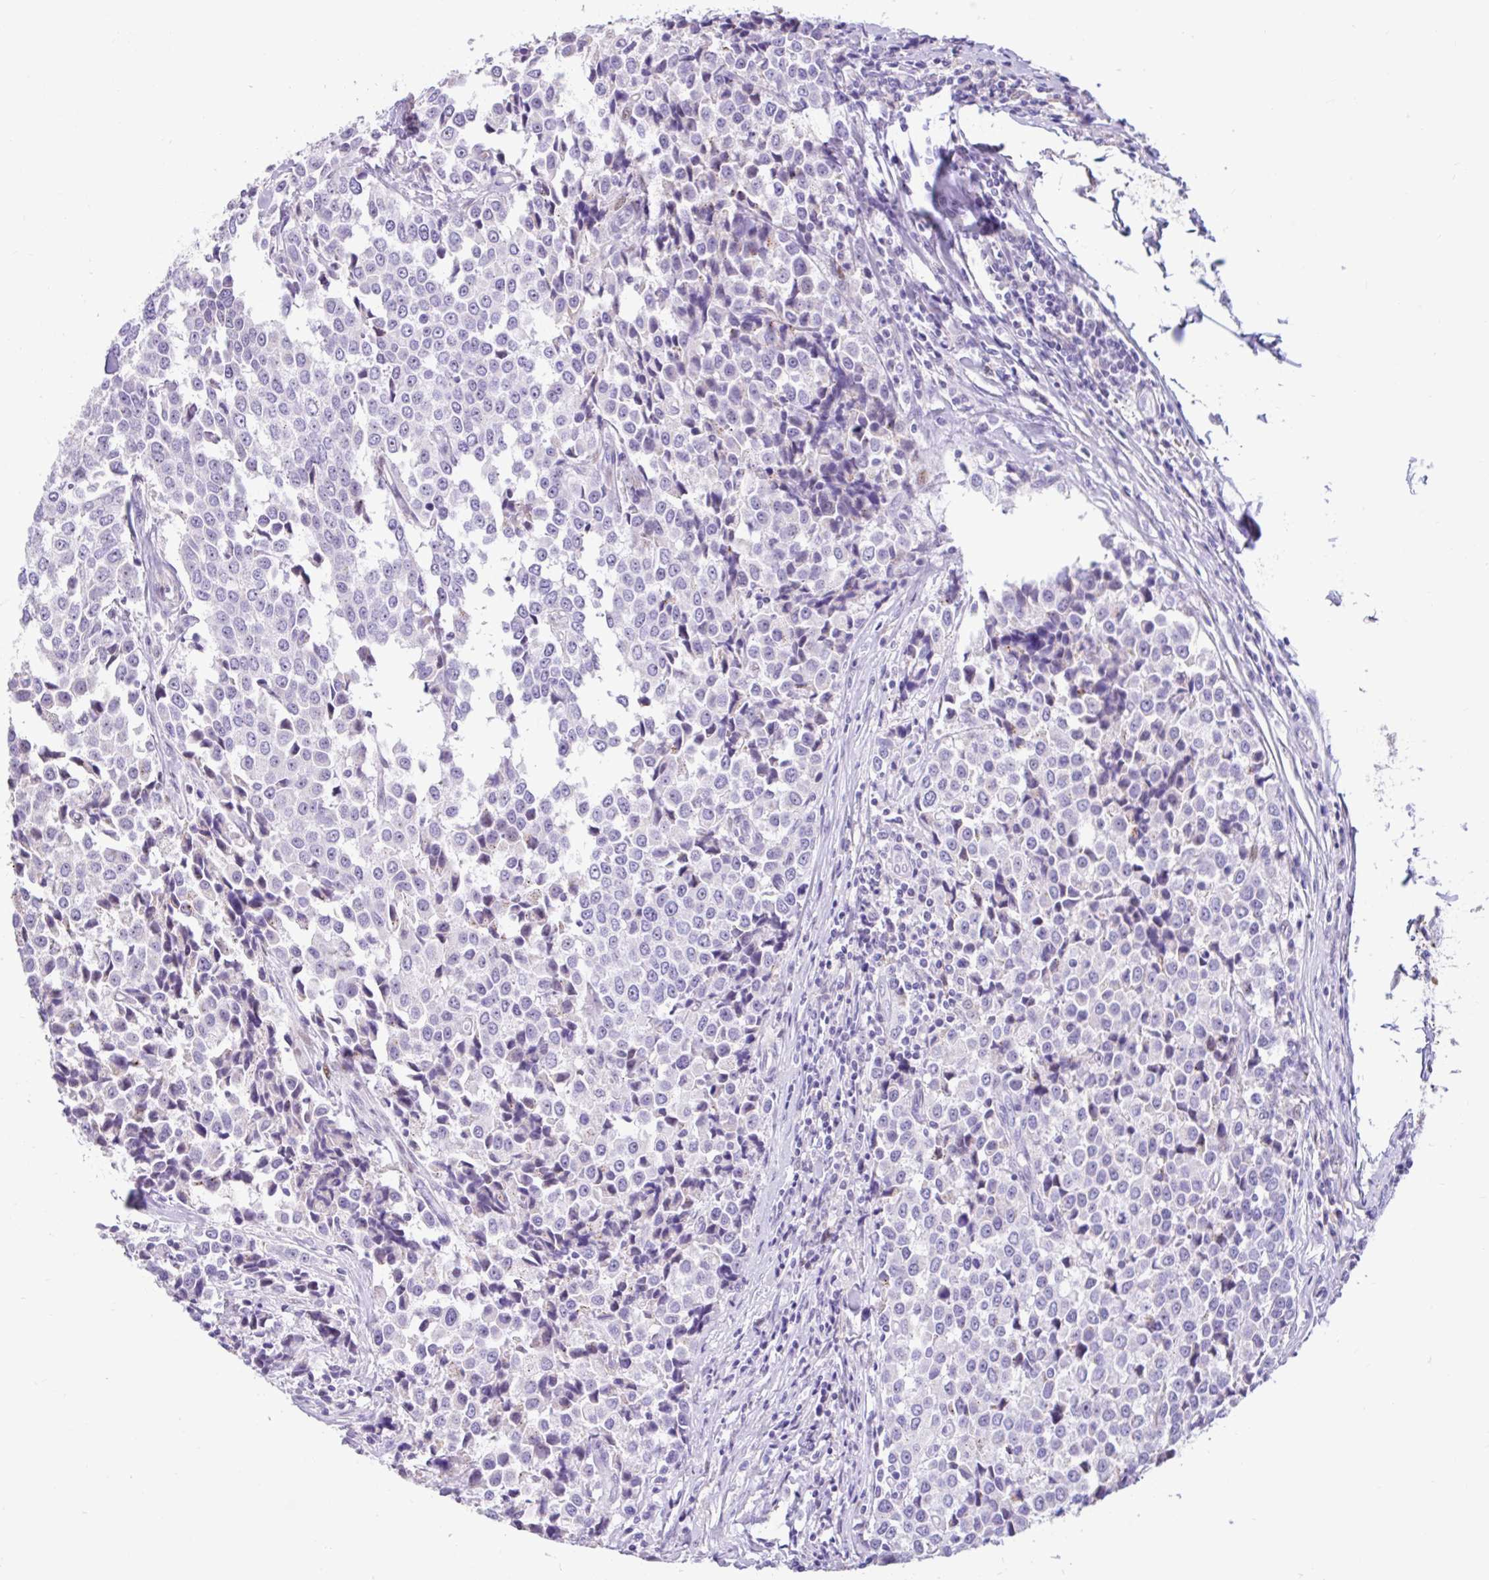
{"staining": {"intensity": "negative", "quantity": "none", "location": "none"}, "tissue": "breast cancer", "cell_type": "Tumor cells", "image_type": "cancer", "snomed": [{"axis": "morphology", "description": "Duct carcinoma"}, {"axis": "topography", "description": "Breast"}], "caption": "A high-resolution micrograph shows immunohistochemistry staining of intraductal carcinoma (breast), which reveals no significant staining in tumor cells.", "gene": "NHLH2", "patient": {"sex": "female", "age": 80}}